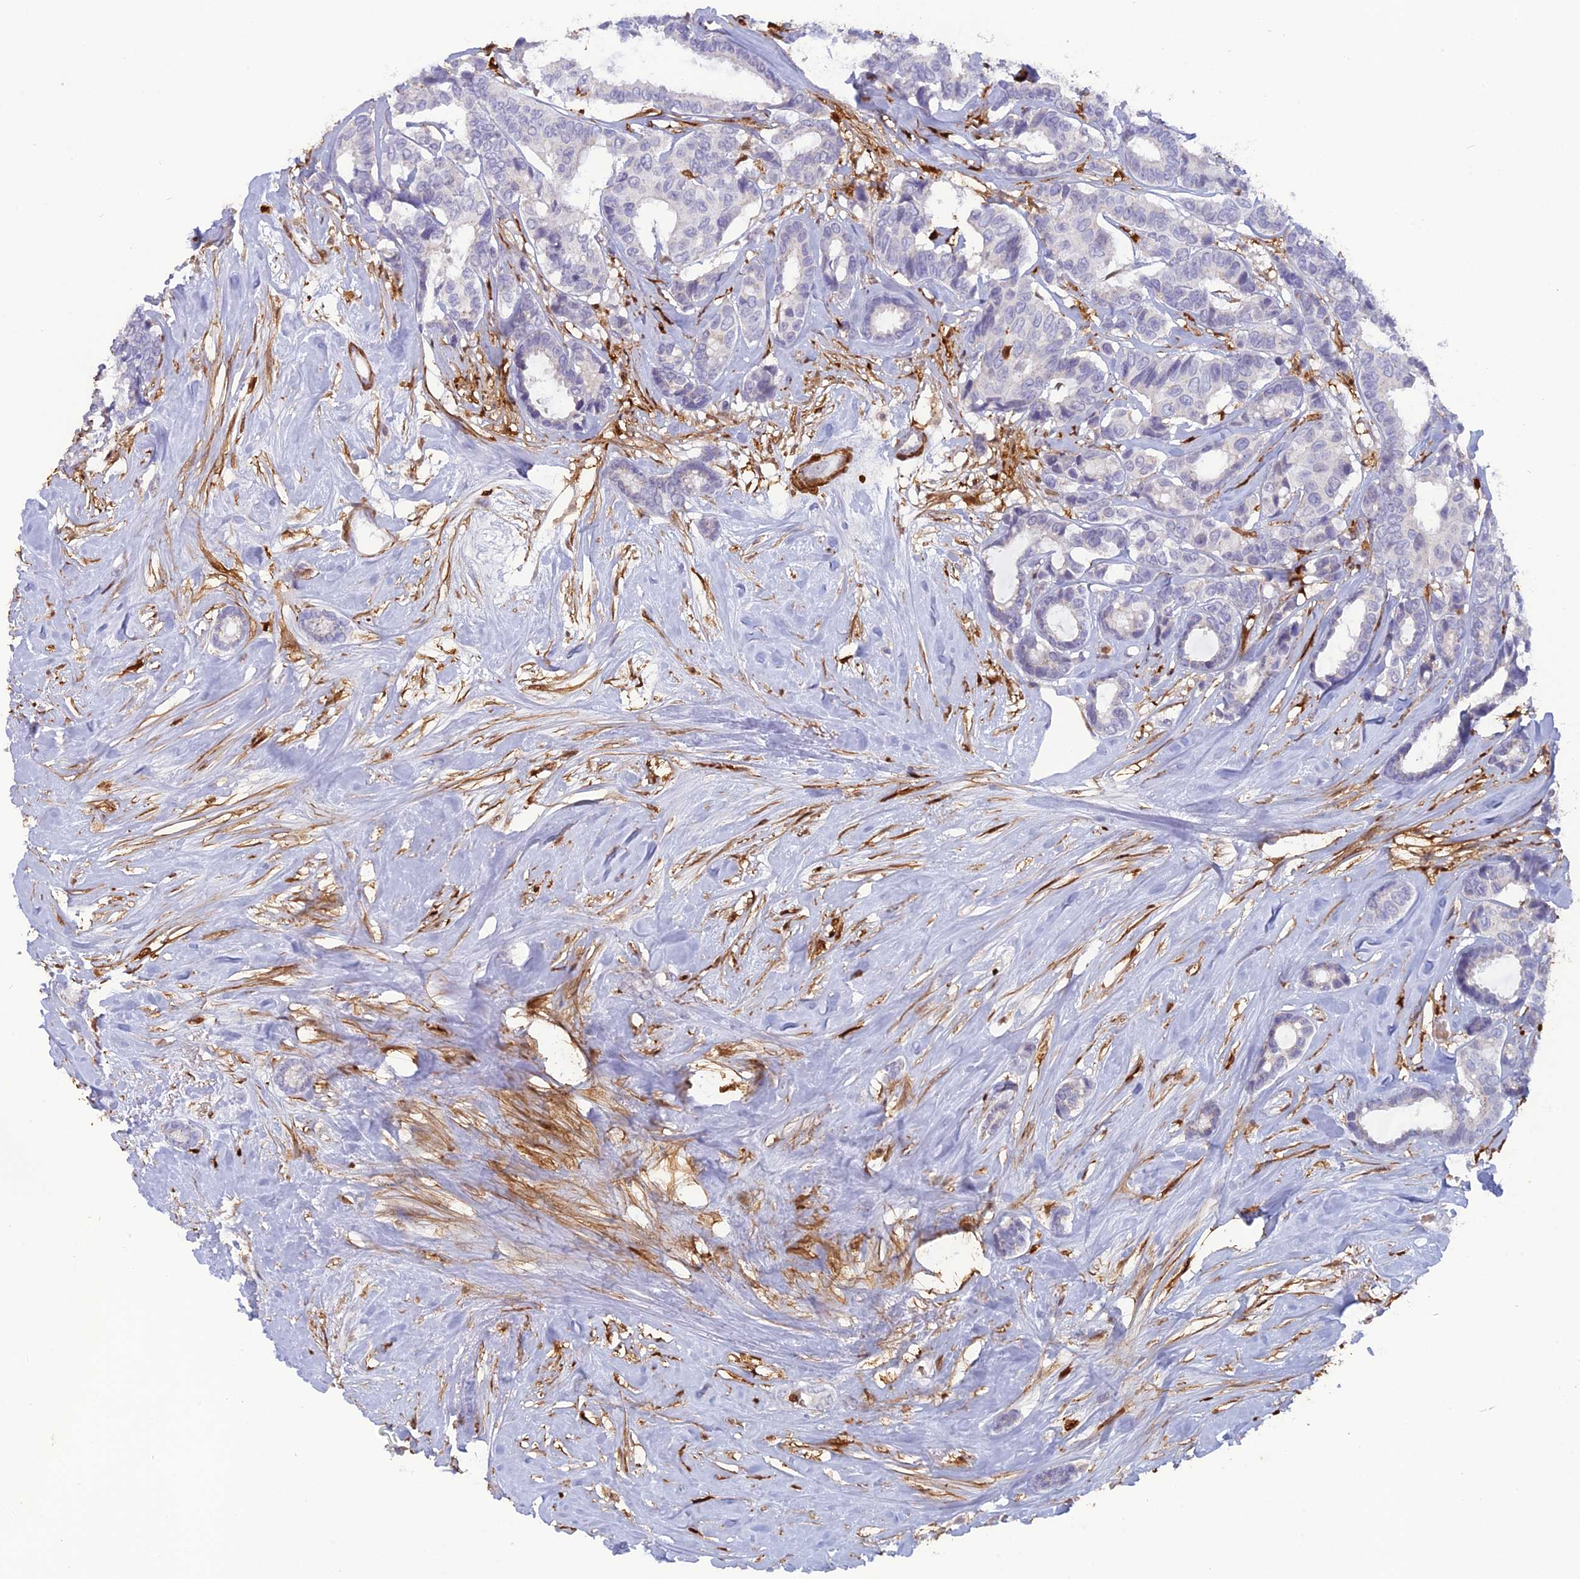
{"staining": {"intensity": "negative", "quantity": "none", "location": "none"}, "tissue": "breast cancer", "cell_type": "Tumor cells", "image_type": "cancer", "snomed": [{"axis": "morphology", "description": "Duct carcinoma"}, {"axis": "topography", "description": "Breast"}], "caption": "DAB (3,3'-diaminobenzidine) immunohistochemical staining of breast cancer (intraductal carcinoma) demonstrates no significant staining in tumor cells. The staining is performed using DAB brown chromogen with nuclei counter-stained in using hematoxylin.", "gene": "PGBD4", "patient": {"sex": "female", "age": 87}}